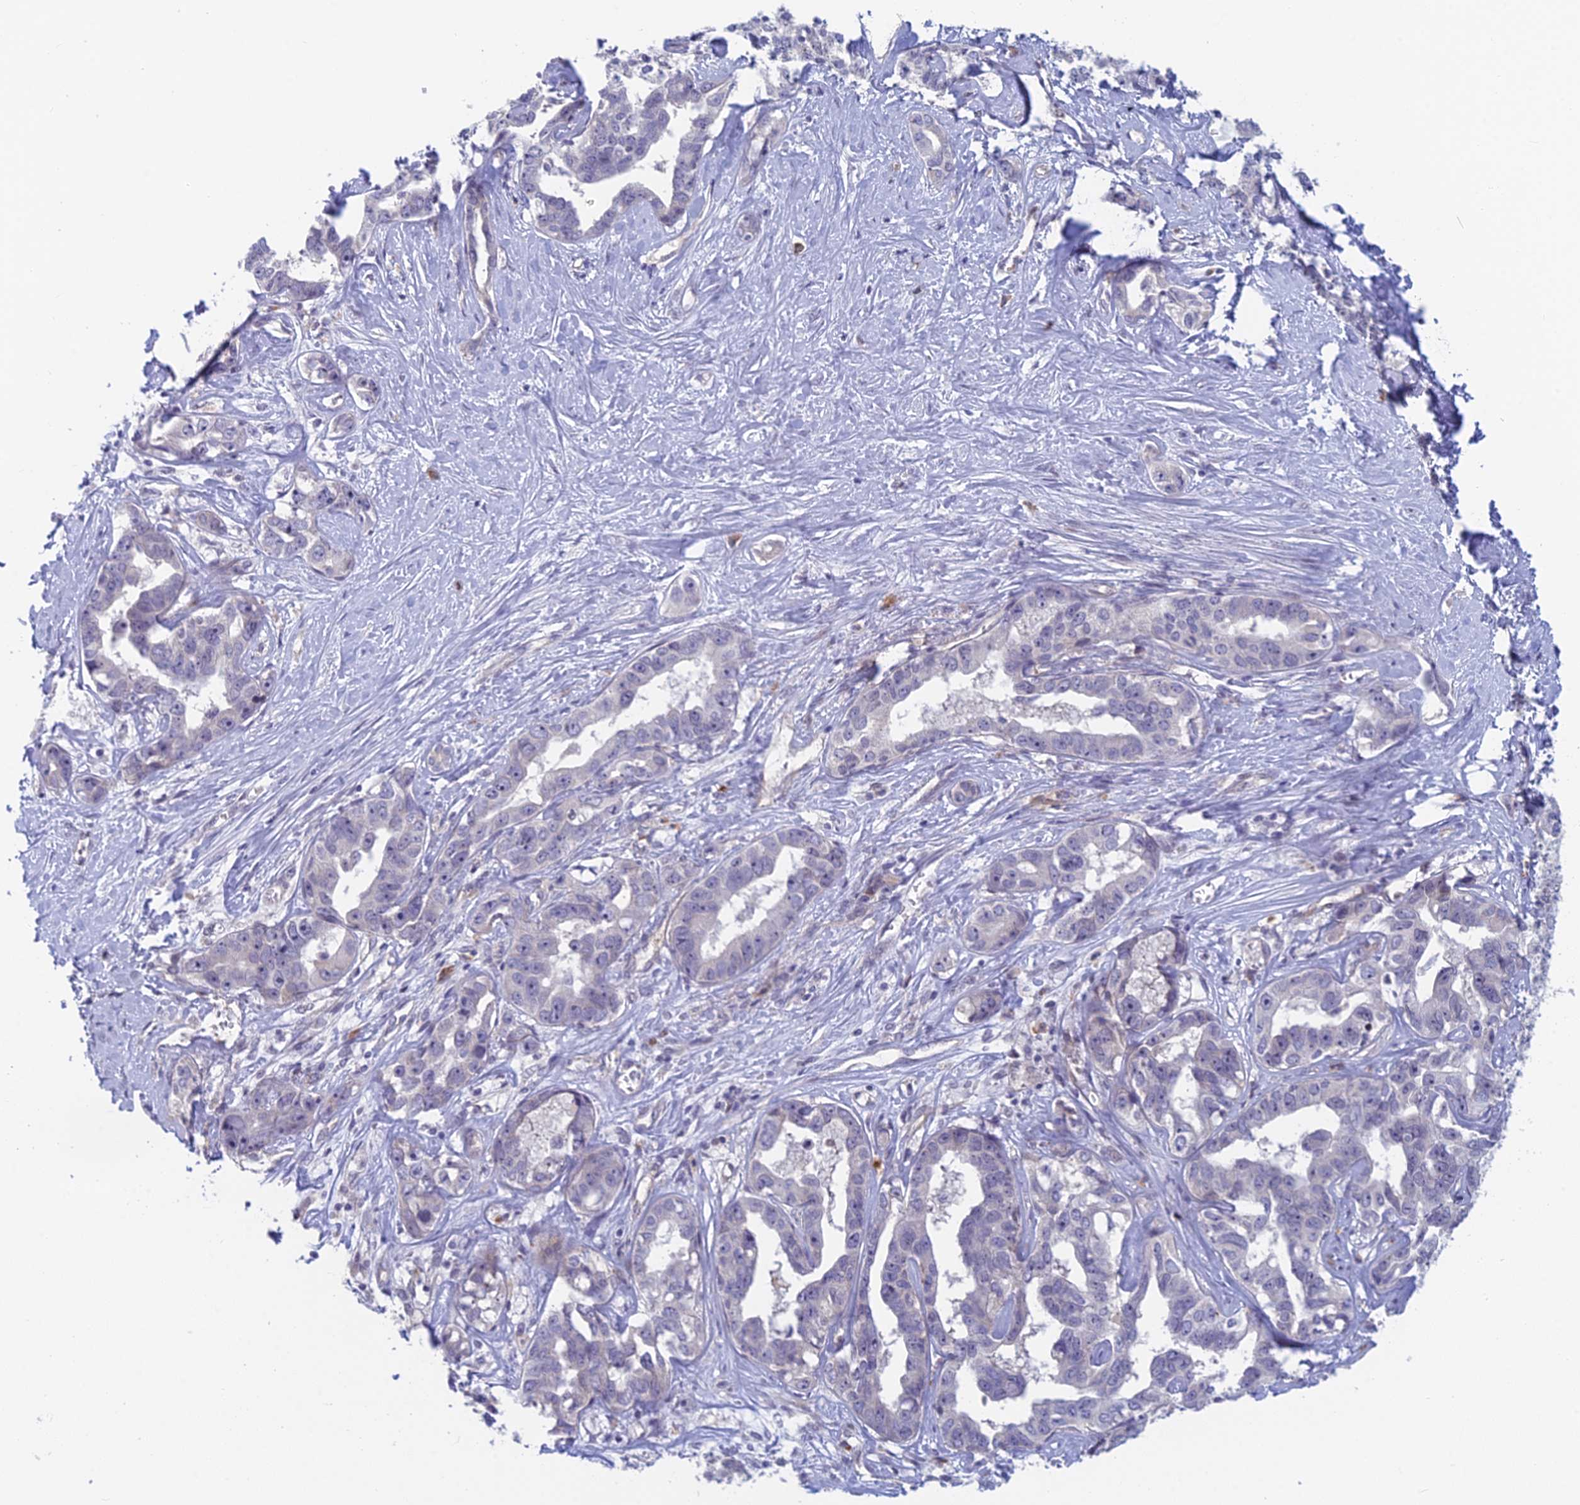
{"staining": {"intensity": "negative", "quantity": "none", "location": "none"}, "tissue": "liver cancer", "cell_type": "Tumor cells", "image_type": "cancer", "snomed": [{"axis": "morphology", "description": "Cholangiocarcinoma"}, {"axis": "topography", "description": "Liver"}], "caption": "Human liver cancer stained for a protein using immunohistochemistry demonstrates no expression in tumor cells.", "gene": "PPP1R26", "patient": {"sex": "male", "age": 59}}